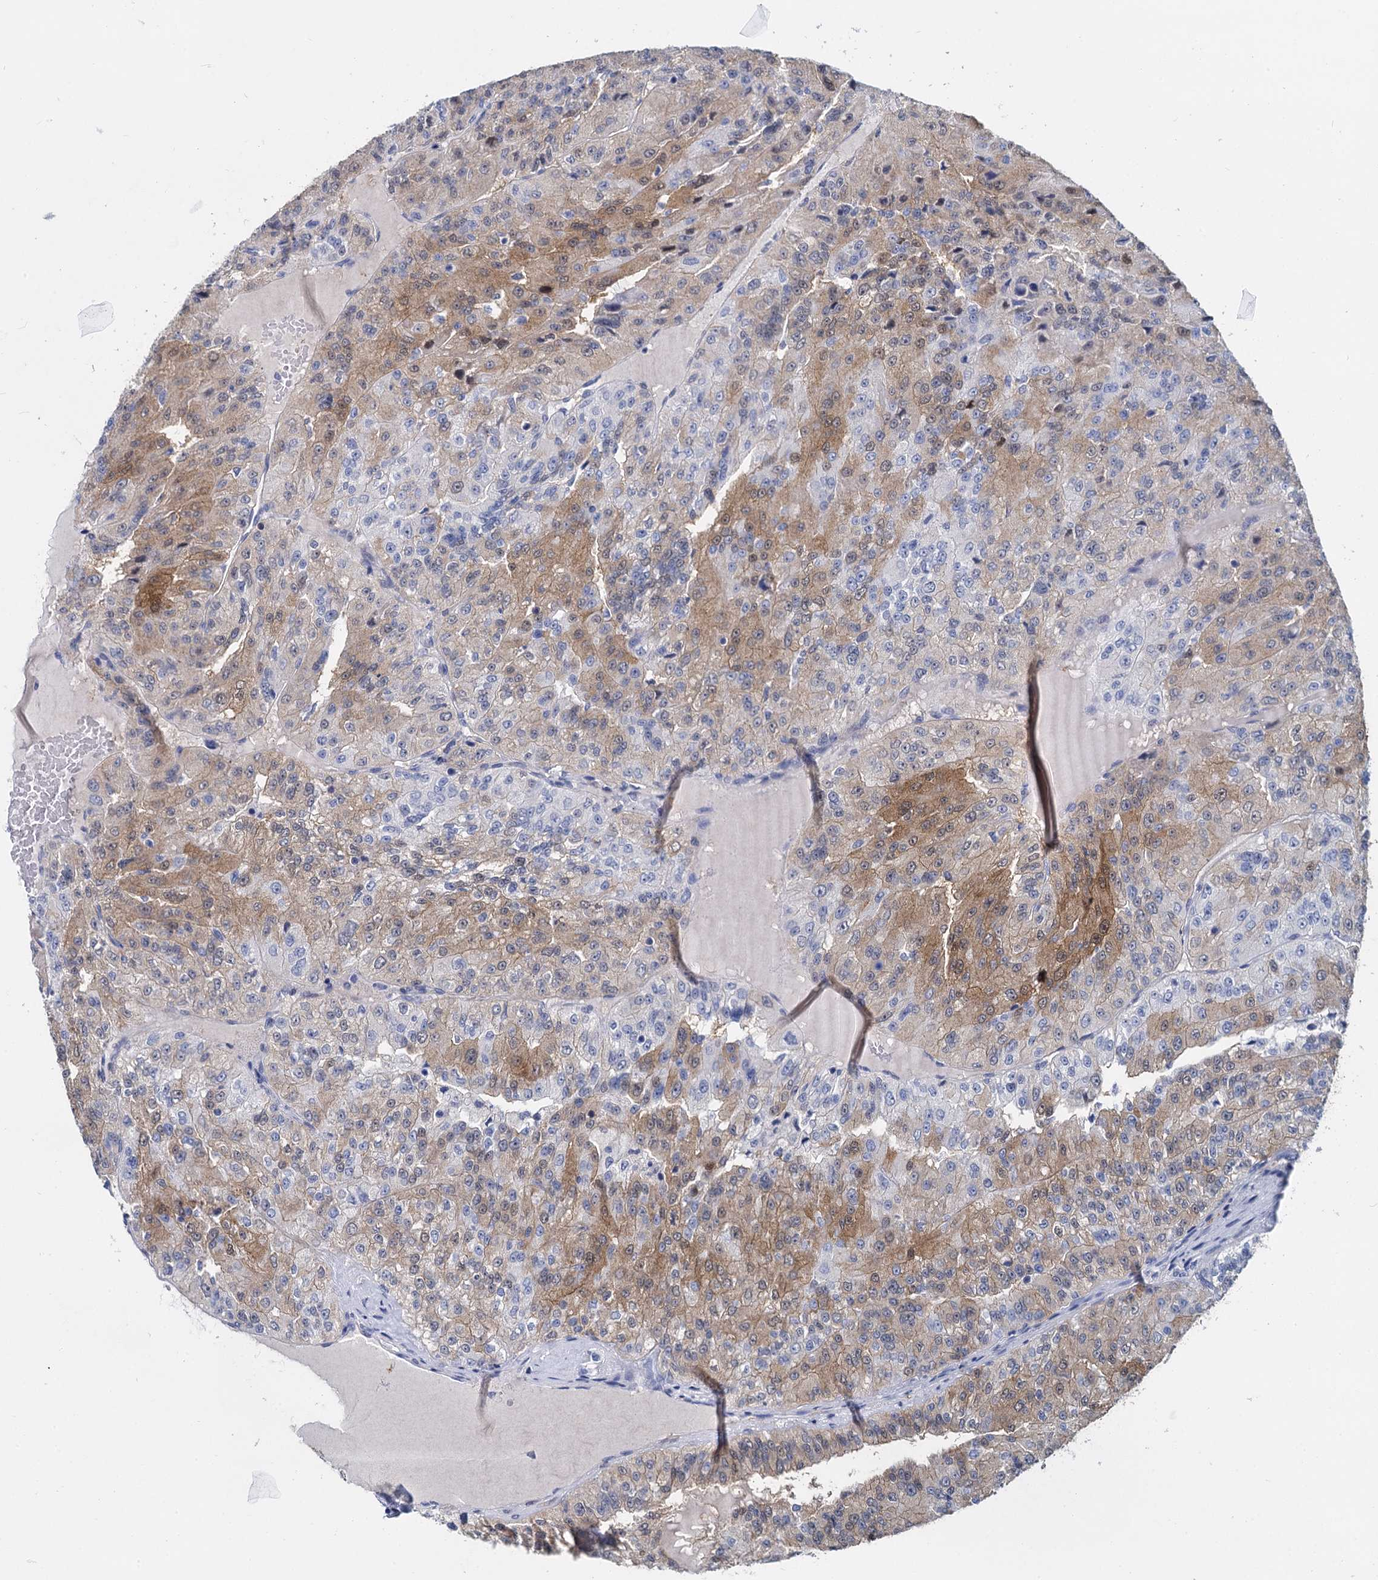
{"staining": {"intensity": "moderate", "quantity": "25%-75%", "location": "cytoplasmic/membranous"}, "tissue": "renal cancer", "cell_type": "Tumor cells", "image_type": "cancer", "snomed": [{"axis": "morphology", "description": "Adenocarcinoma, NOS"}, {"axis": "topography", "description": "Kidney"}], "caption": "Protein staining by immunohistochemistry (IHC) demonstrates moderate cytoplasmic/membranous staining in approximately 25%-75% of tumor cells in renal cancer.", "gene": "GSTM3", "patient": {"sex": "female", "age": 63}}